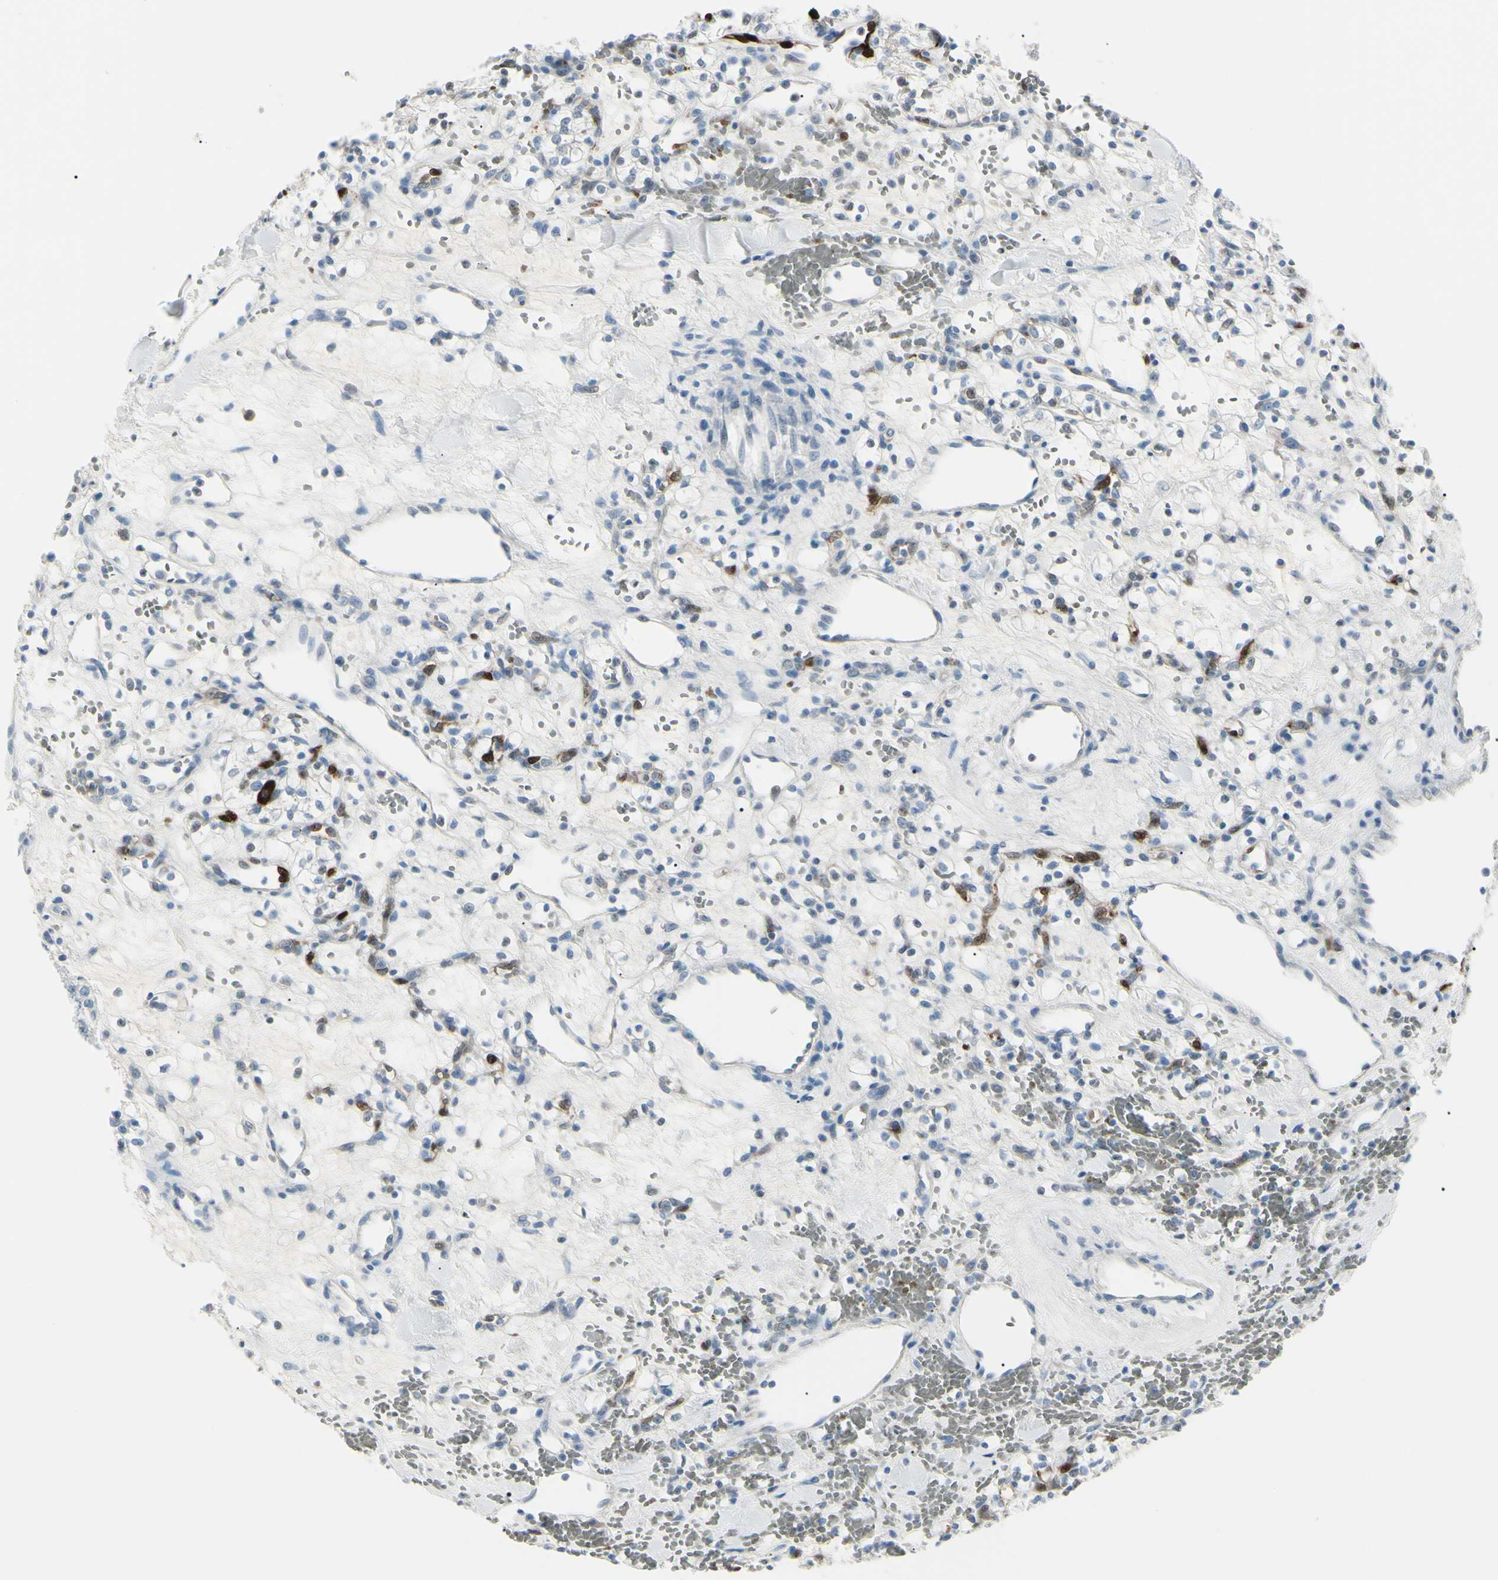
{"staining": {"intensity": "negative", "quantity": "none", "location": "none"}, "tissue": "renal cancer", "cell_type": "Tumor cells", "image_type": "cancer", "snomed": [{"axis": "morphology", "description": "Adenocarcinoma, NOS"}, {"axis": "topography", "description": "Kidney"}], "caption": "Immunohistochemistry of renal cancer demonstrates no staining in tumor cells.", "gene": "CA2", "patient": {"sex": "female", "age": 60}}